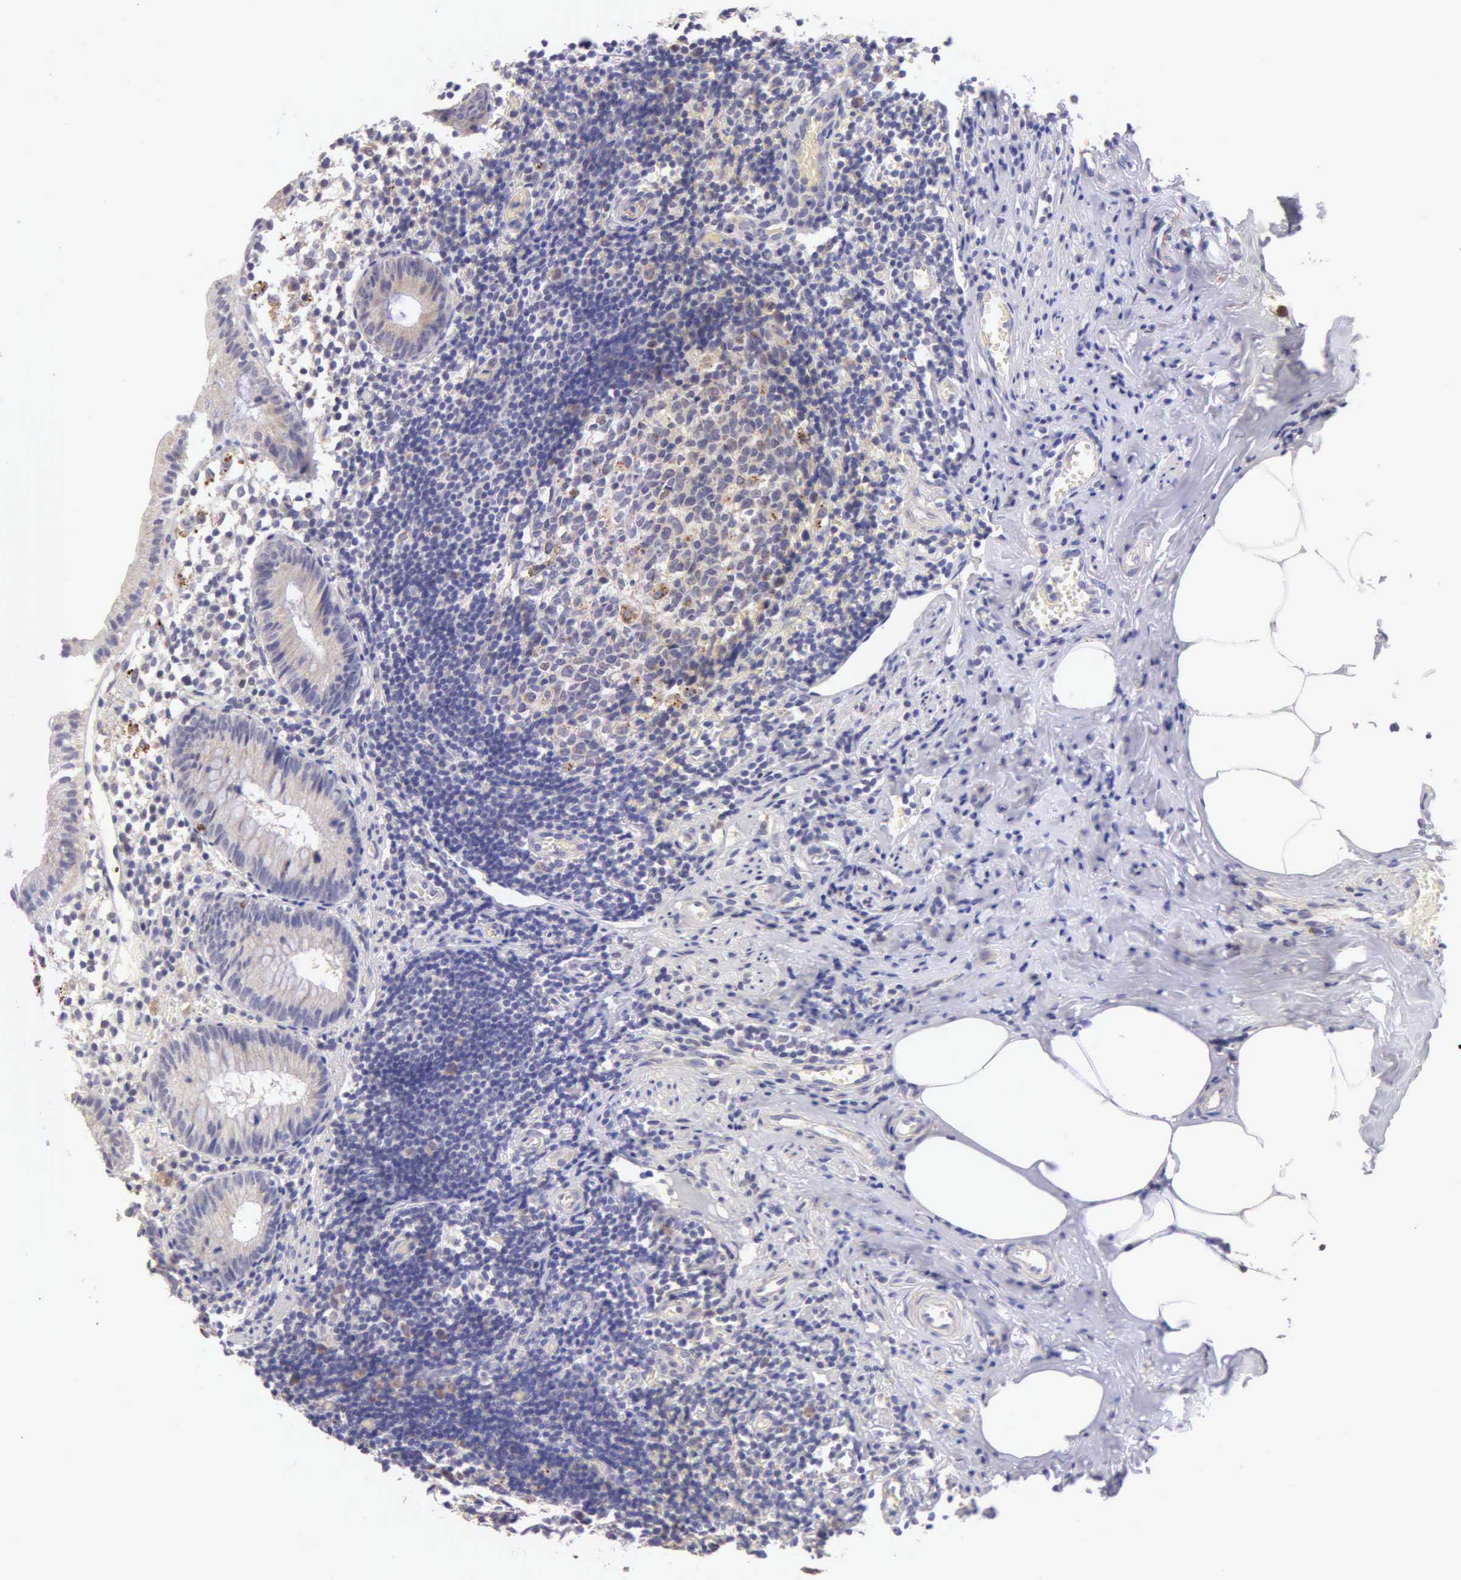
{"staining": {"intensity": "weak", "quantity": "<25%", "location": "cytoplasmic/membranous"}, "tissue": "appendix", "cell_type": "Glandular cells", "image_type": "normal", "snomed": [{"axis": "morphology", "description": "Normal tissue, NOS"}, {"axis": "topography", "description": "Appendix"}], "caption": "A high-resolution image shows IHC staining of benign appendix, which exhibits no significant positivity in glandular cells.", "gene": "ESR1", "patient": {"sex": "male", "age": 25}}